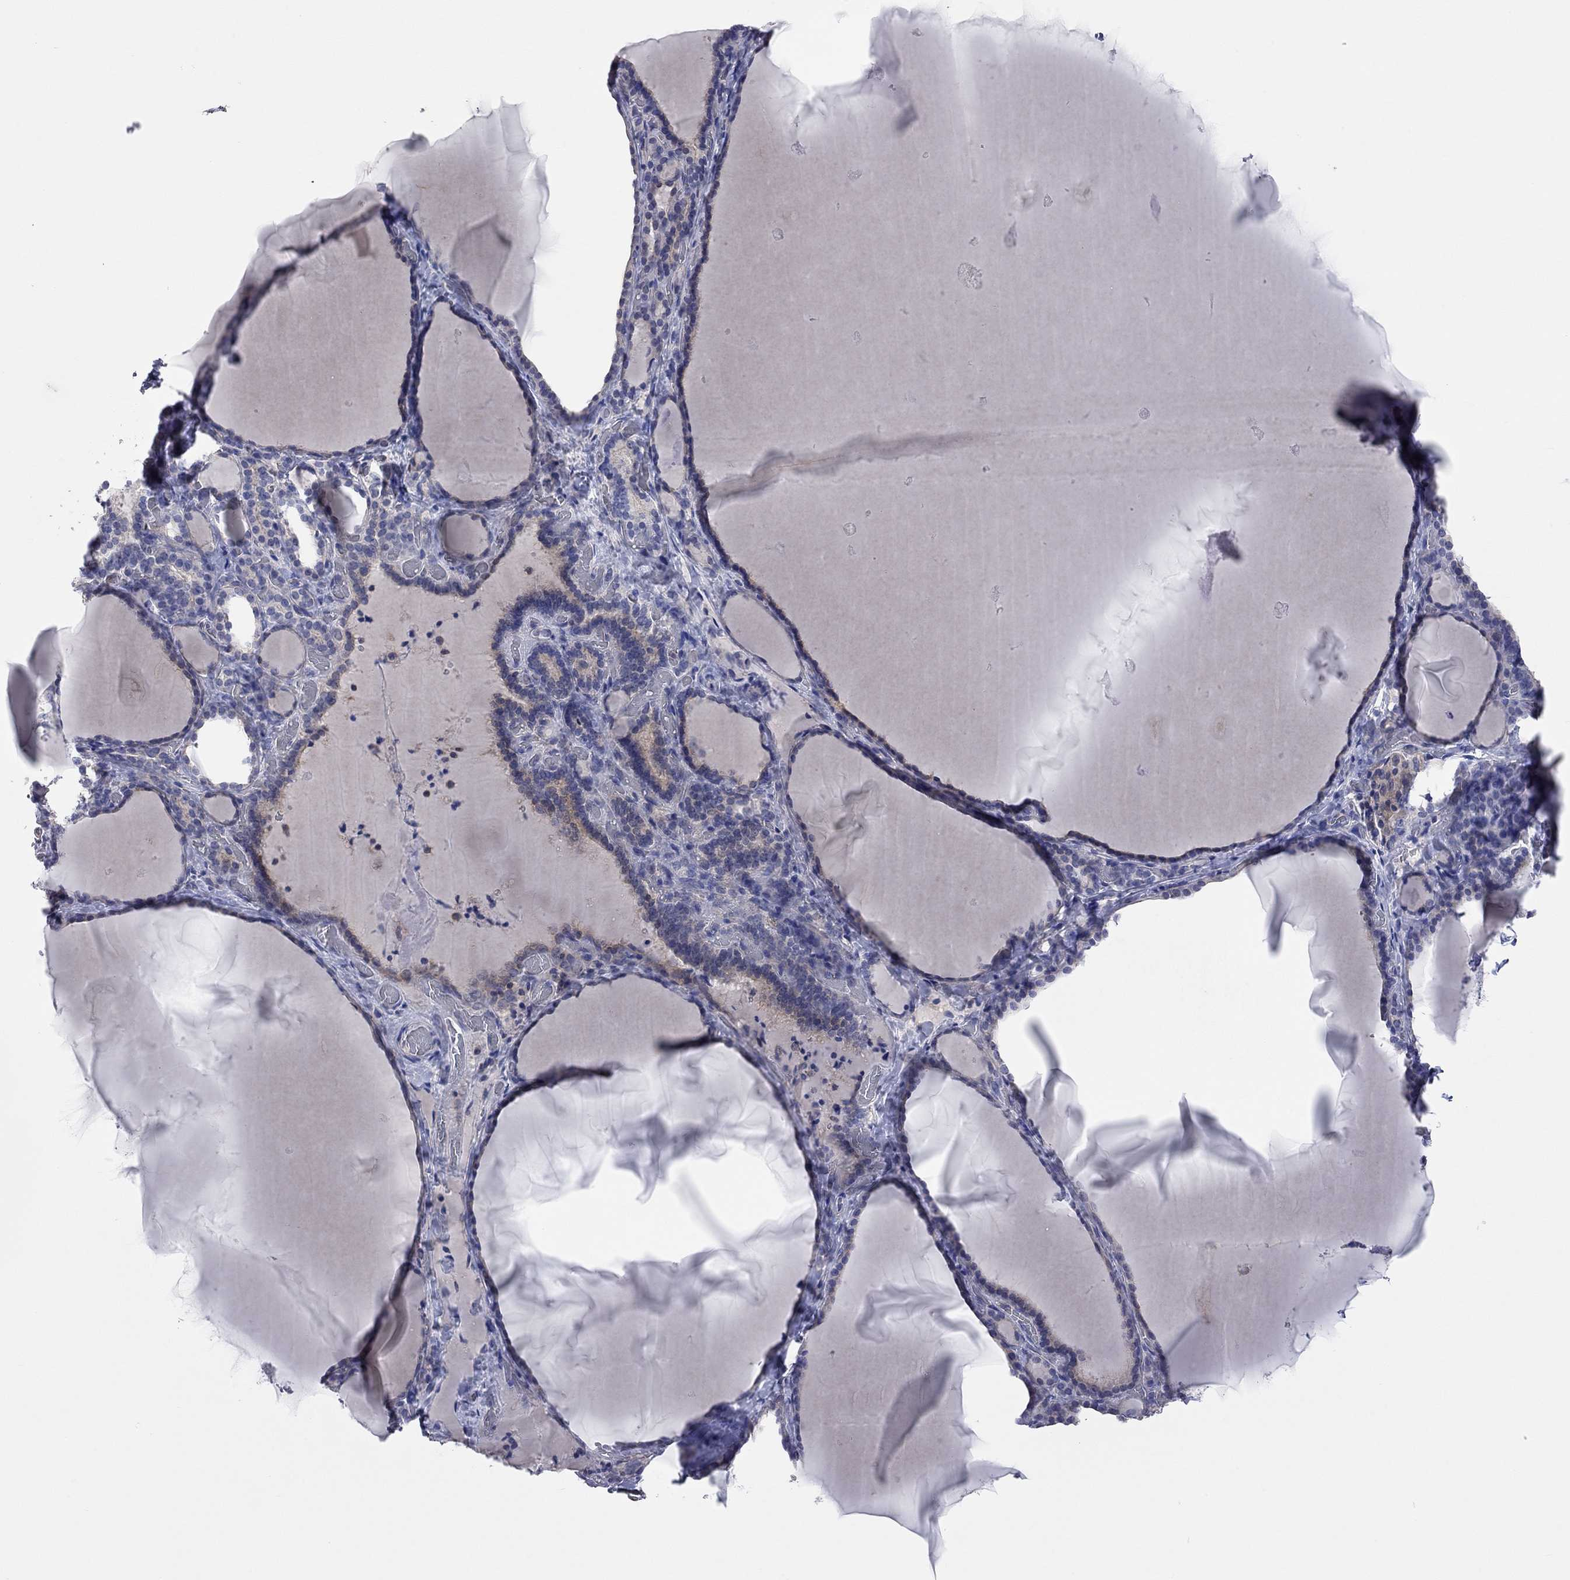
{"staining": {"intensity": "weak", "quantity": "25%-75%", "location": "cytoplasmic/membranous"}, "tissue": "thyroid gland", "cell_type": "Glandular cells", "image_type": "normal", "snomed": [{"axis": "morphology", "description": "Normal tissue, NOS"}, {"axis": "morphology", "description": "Hyperplasia, NOS"}, {"axis": "topography", "description": "Thyroid gland"}], "caption": "Immunohistochemistry staining of benign thyroid gland, which demonstrates low levels of weak cytoplasmic/membranous expression in approximately 25%-75% of glandular cells indicating weak cytoplasmic/membranous protein positivity. The staining was performed using DAB (brown) for protein detection and nuclei were counterstained in hematoxylin (blue).", "gene": "KCNB1", "patient": {"sex": "female", "age": 27}}